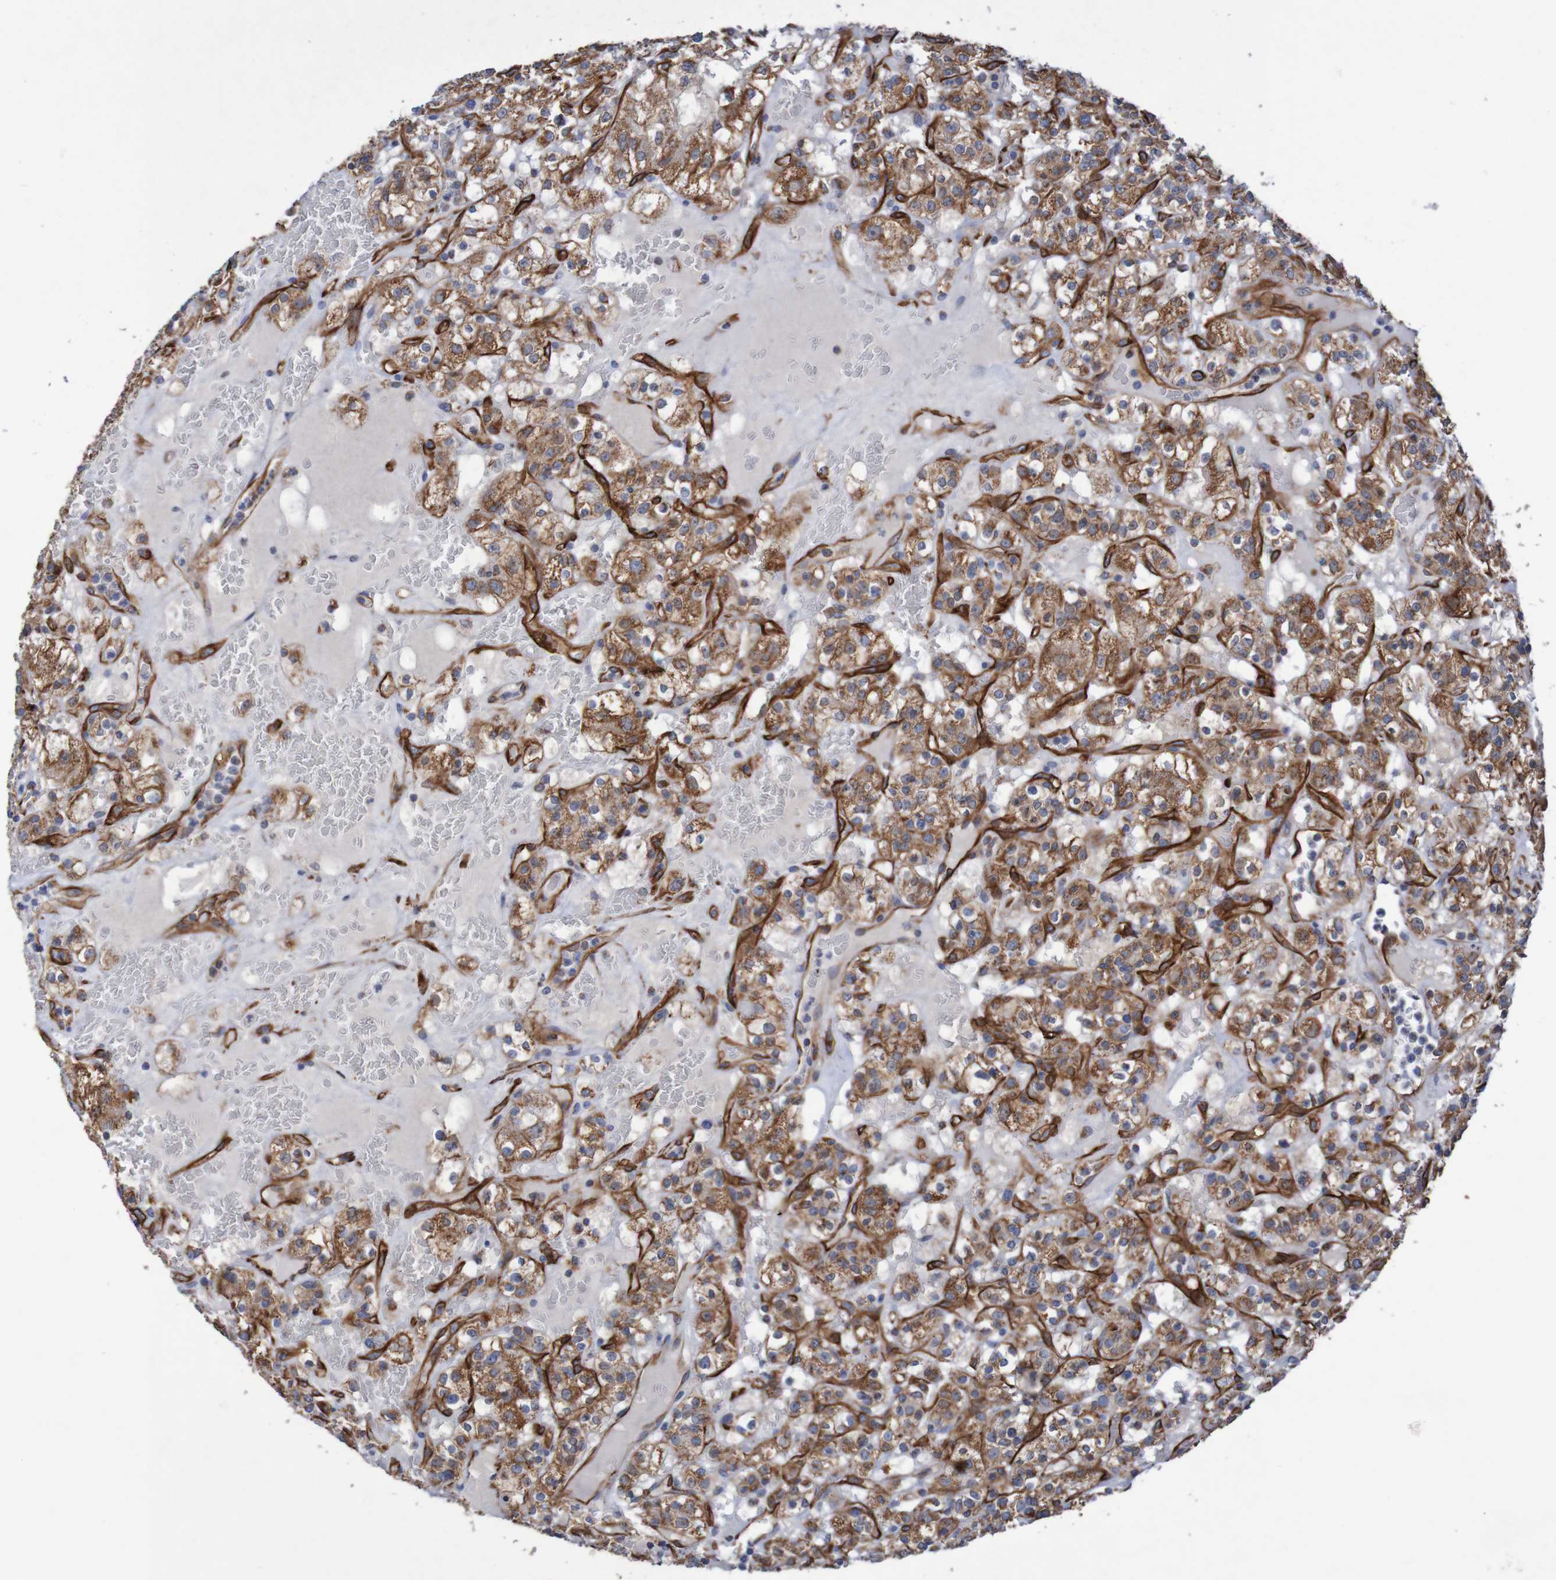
{"staining": {"intensity": "moderate", "quantity": ">75%", "location": "cytoplasmic/membranous"}, "tissue": "renal cancer", "cell_type": "Tumor cells", "image_type": "cancer", "snomed": [{"axis": "morphology", "description": "Normal tissue, NOS"}, {"axis": "morphology", "description": "Adenocarcinoma, NOS"}, {"axis": "topography", "description": "Kidney"}], "caption": "Renal cancer tissue demonstrates moderate cytoplasmic/membranous positivity in about >75% of tumor cells, visualized by immunohistochemistry.", "gene": "MMEL1", "patient": {"sex": "female", "age": 72}}